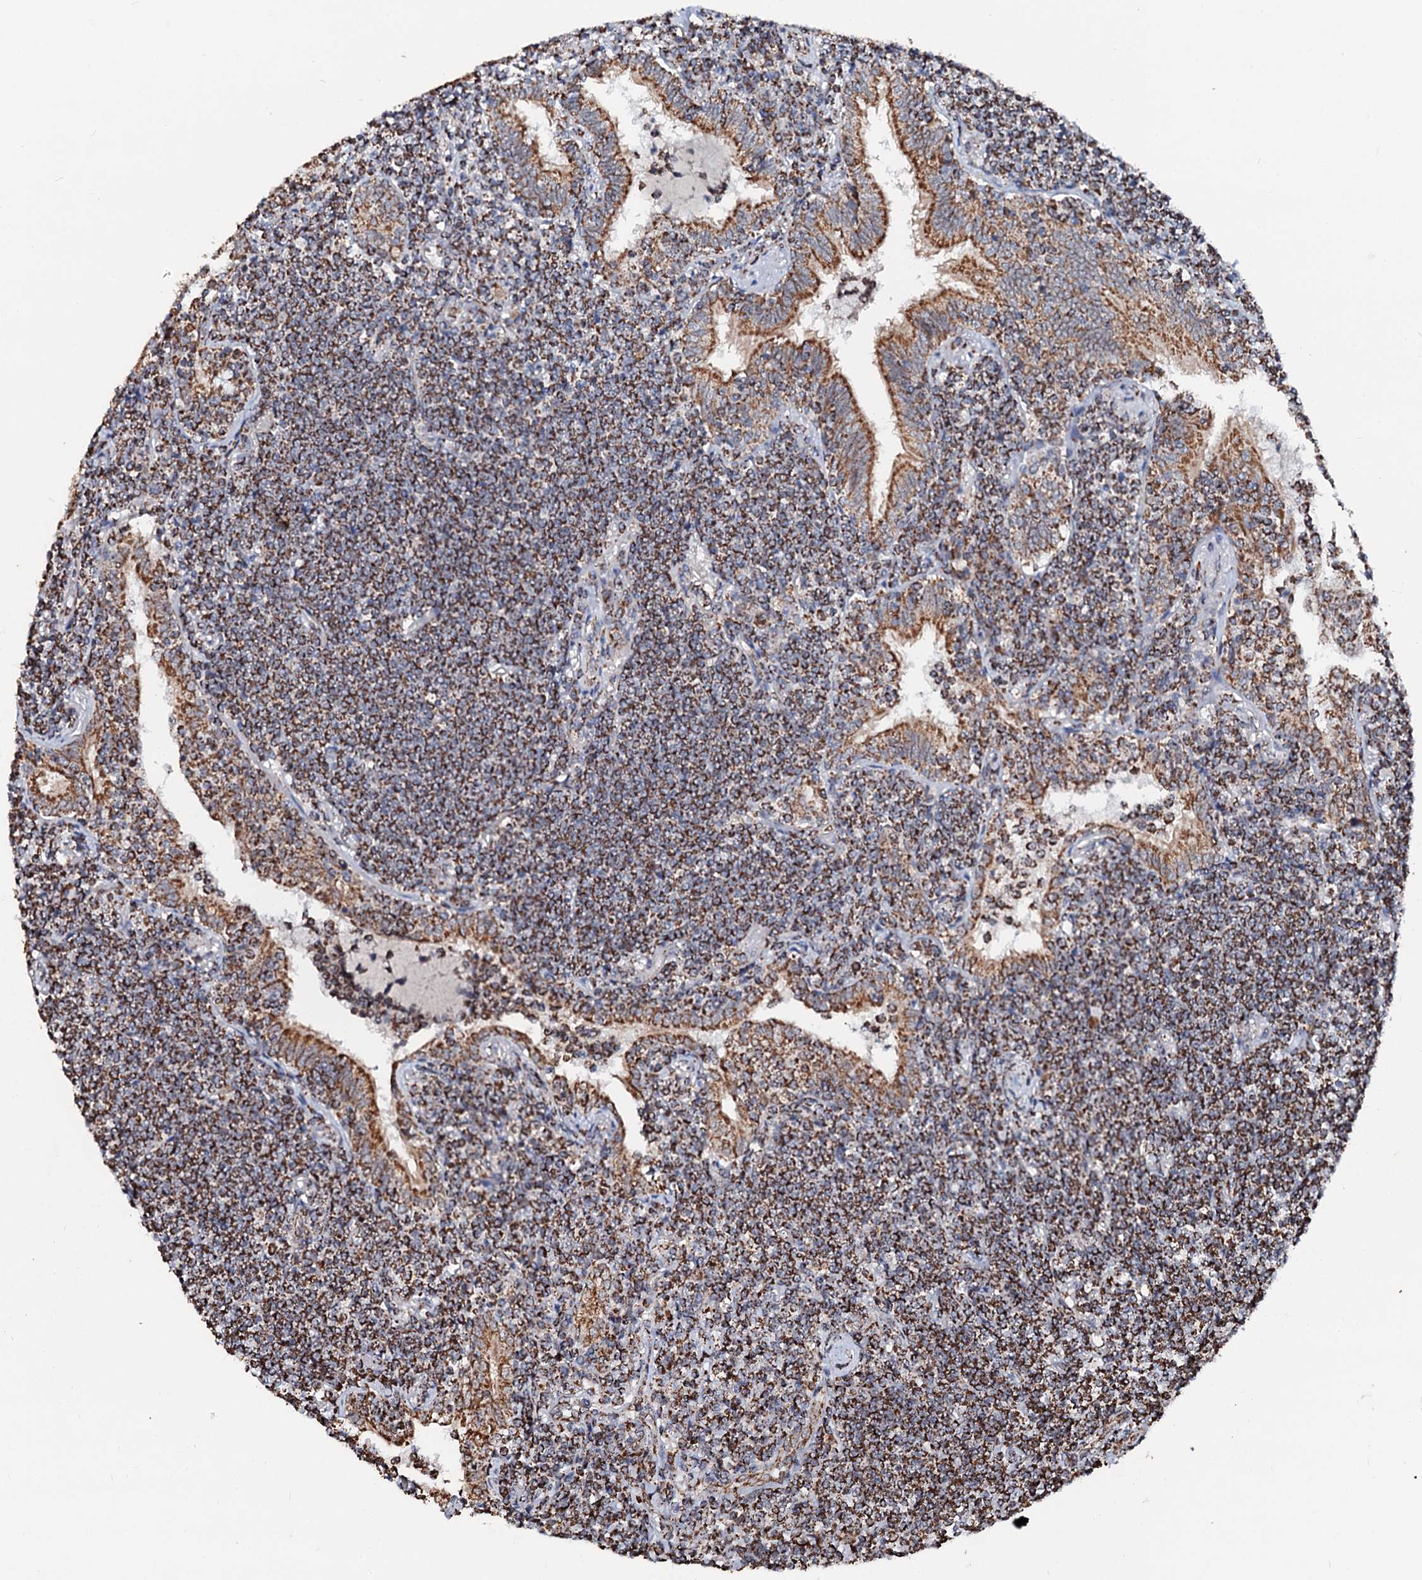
{"staining": {"intensity": "strong", "quantity": ">75%", "location": "cytoplasmic/membranous"}, "tissue": "lymphoma", "cell_type": "Tumor cells", "image_type": "cancer", "snomed": [{"axis": "morphology", "description": "Malignant lymphoma, non-Hodgkin's type, Low grade"}, {"axis": "topography", "description": "Lung"}], "caption": "Brown immunohistochemical staining in low-grade malignant lymphoma, non-Hodgkin's type shows strong cytoplasmic/membranous expression in approximately >75% of tumor cells.", "gene": "SECISBP2L", "patient": {"sex": "female", "age": 71}}